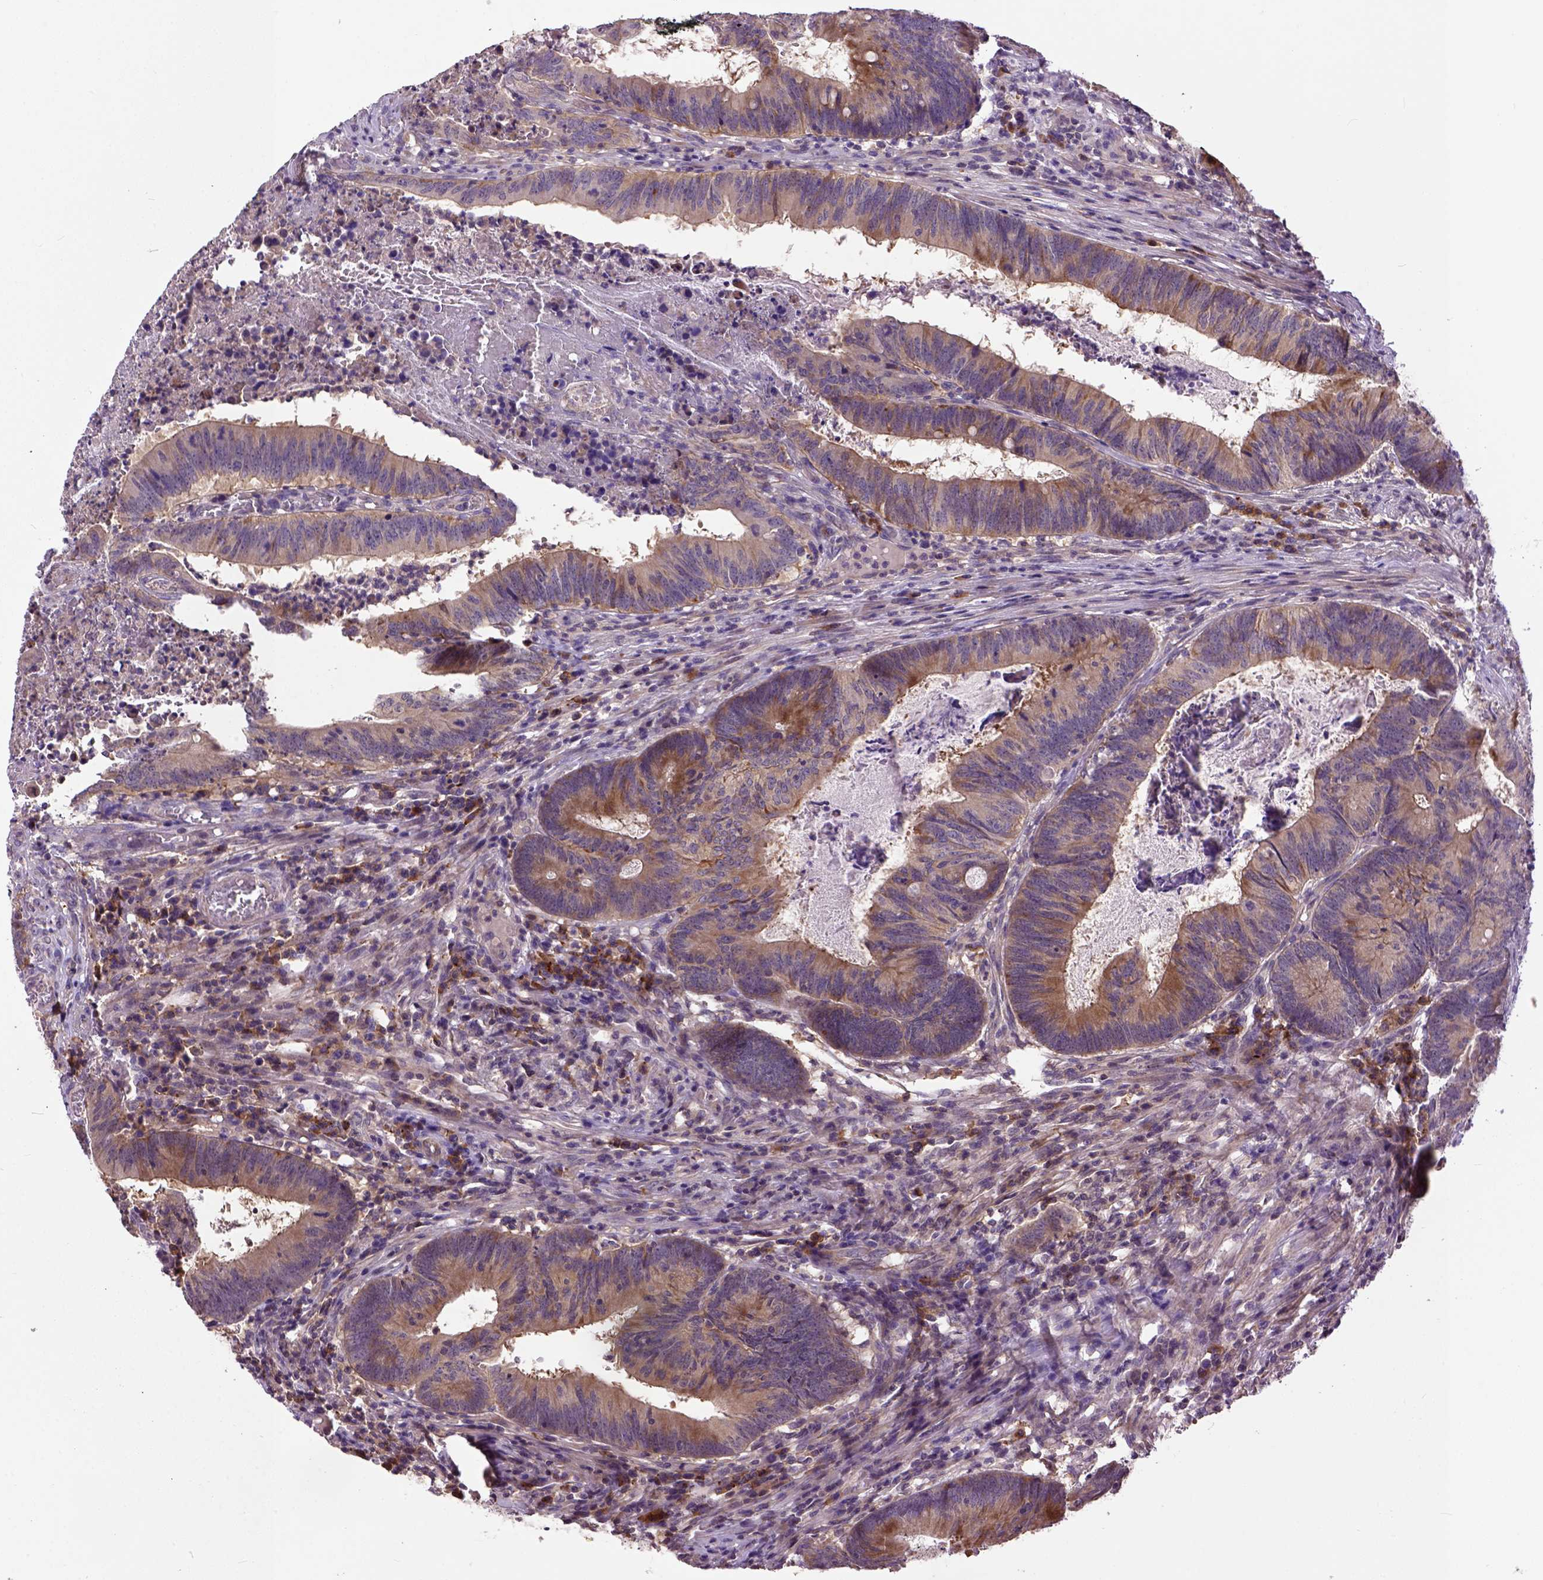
{"staining": {"intensity": "moderate", "quantity": "25%-75%", "location": "cytoplasmic/membranous"}, "tissue": "colorectal cancer", "cell_type": "Tumor cells", "image_type": "cancer", "snomed": [{"axis": "morphology", "description": "Adenocarcinoma, NOS"}, {"axis": "topography", "description": "Colon"}], "caption": "A micrograph showing moderate cytoplasmic/membranous expression in about 25%-75% of tumor cells in colorectal adenocarcinoma, as visualized by brown immunohistochemical staining.", "gene": "CPNE1", "patient": {"sex": "female", "age": 70}}